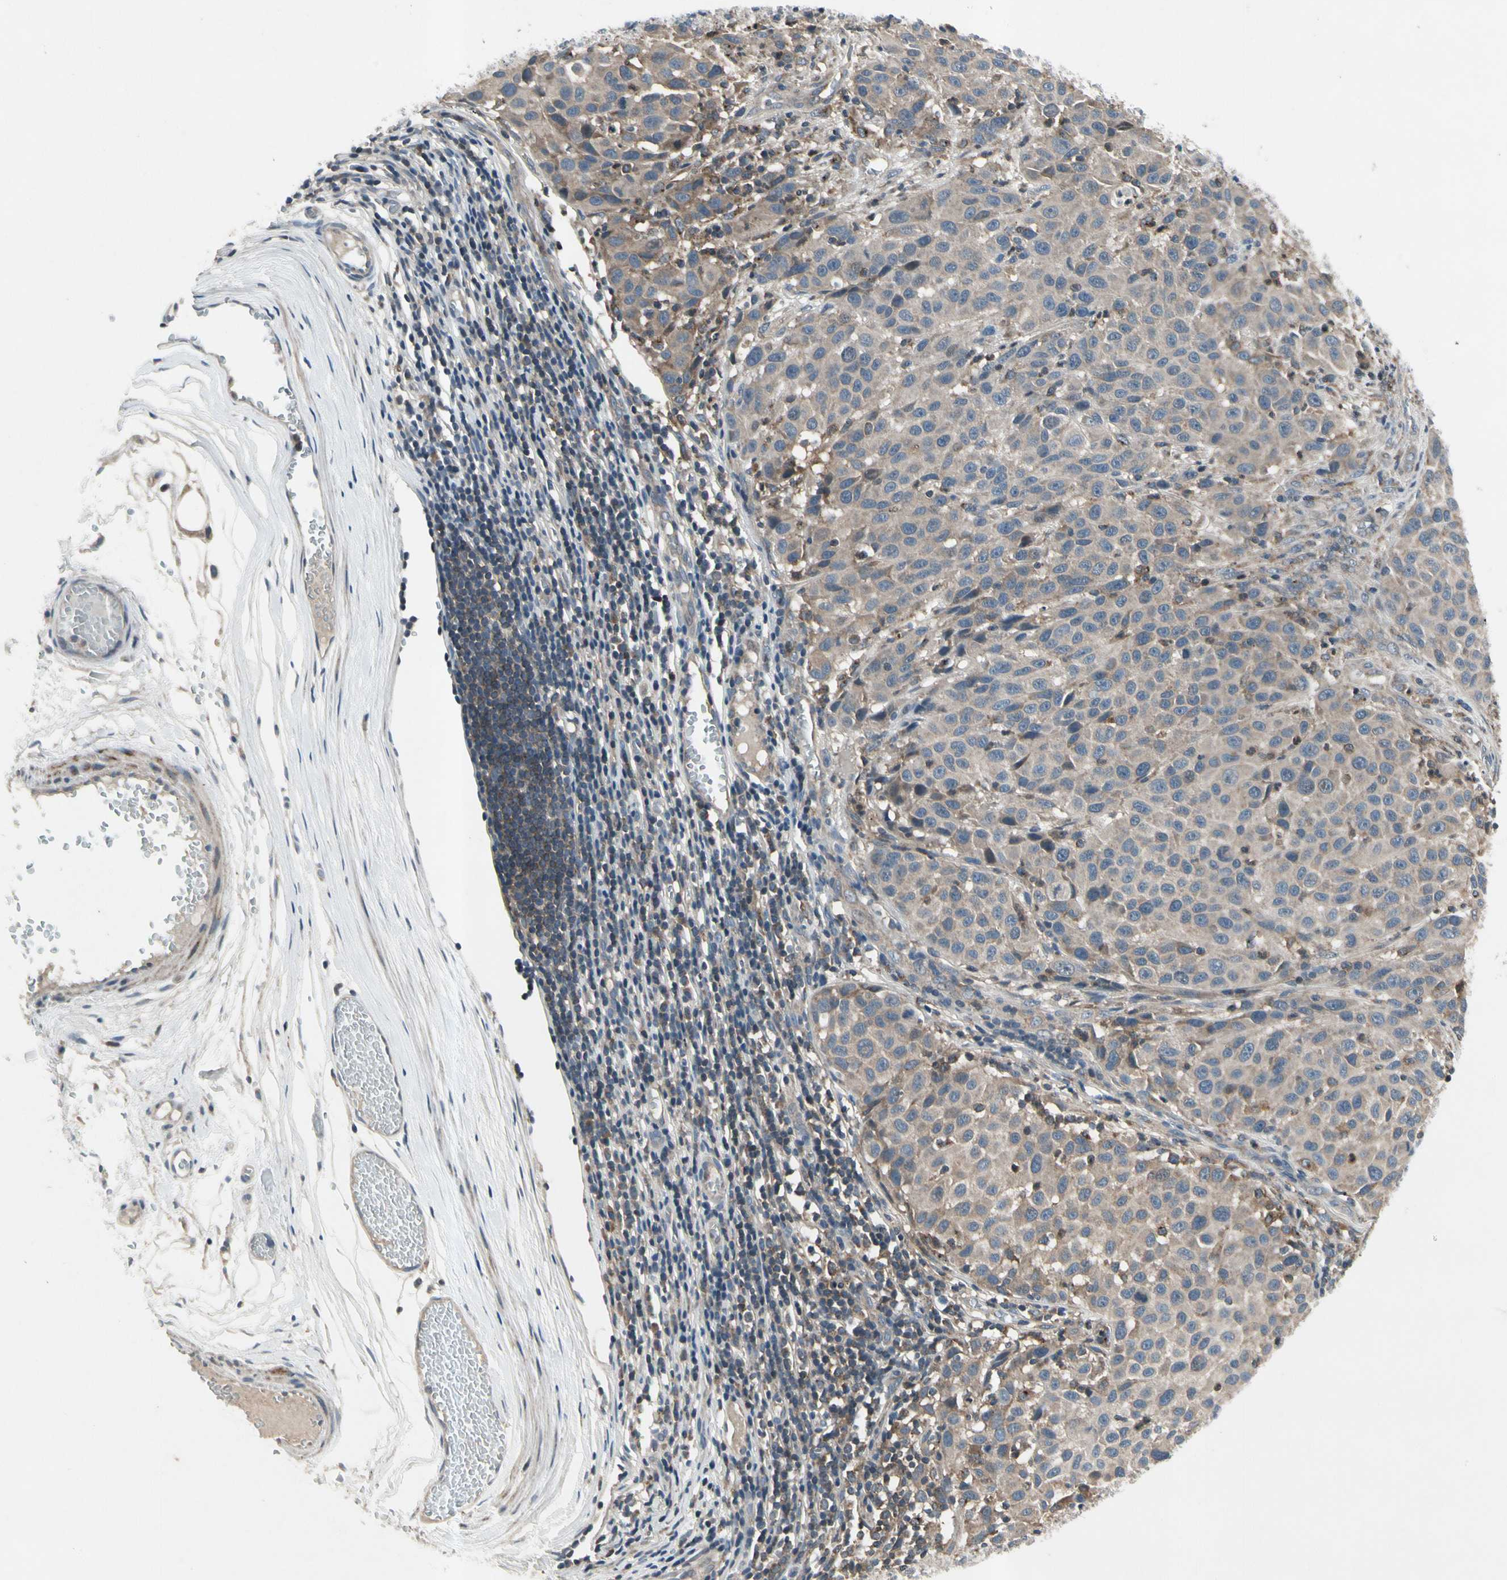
{"staining": {"intensity": "weak", "quantity": ">75%", "location": "cytoplasmic/membranous"}, "tissue": "melanoma", "cell_type": "Tumor cells", "image_type": "cancer", "snomed": [{"axis": "morphology", "description": "Malignant melanoma, Metastatic site"}, {"axis": "topography", "description": "Lymph node"}], "caption": "Tumor cells show low levels of weak cytoplasmic/membranous staining in approximately >75% of cells in malignant melanoma (metastatic site).", "gene": "NMI", "patient": {"sex": "male", "age": 61}}